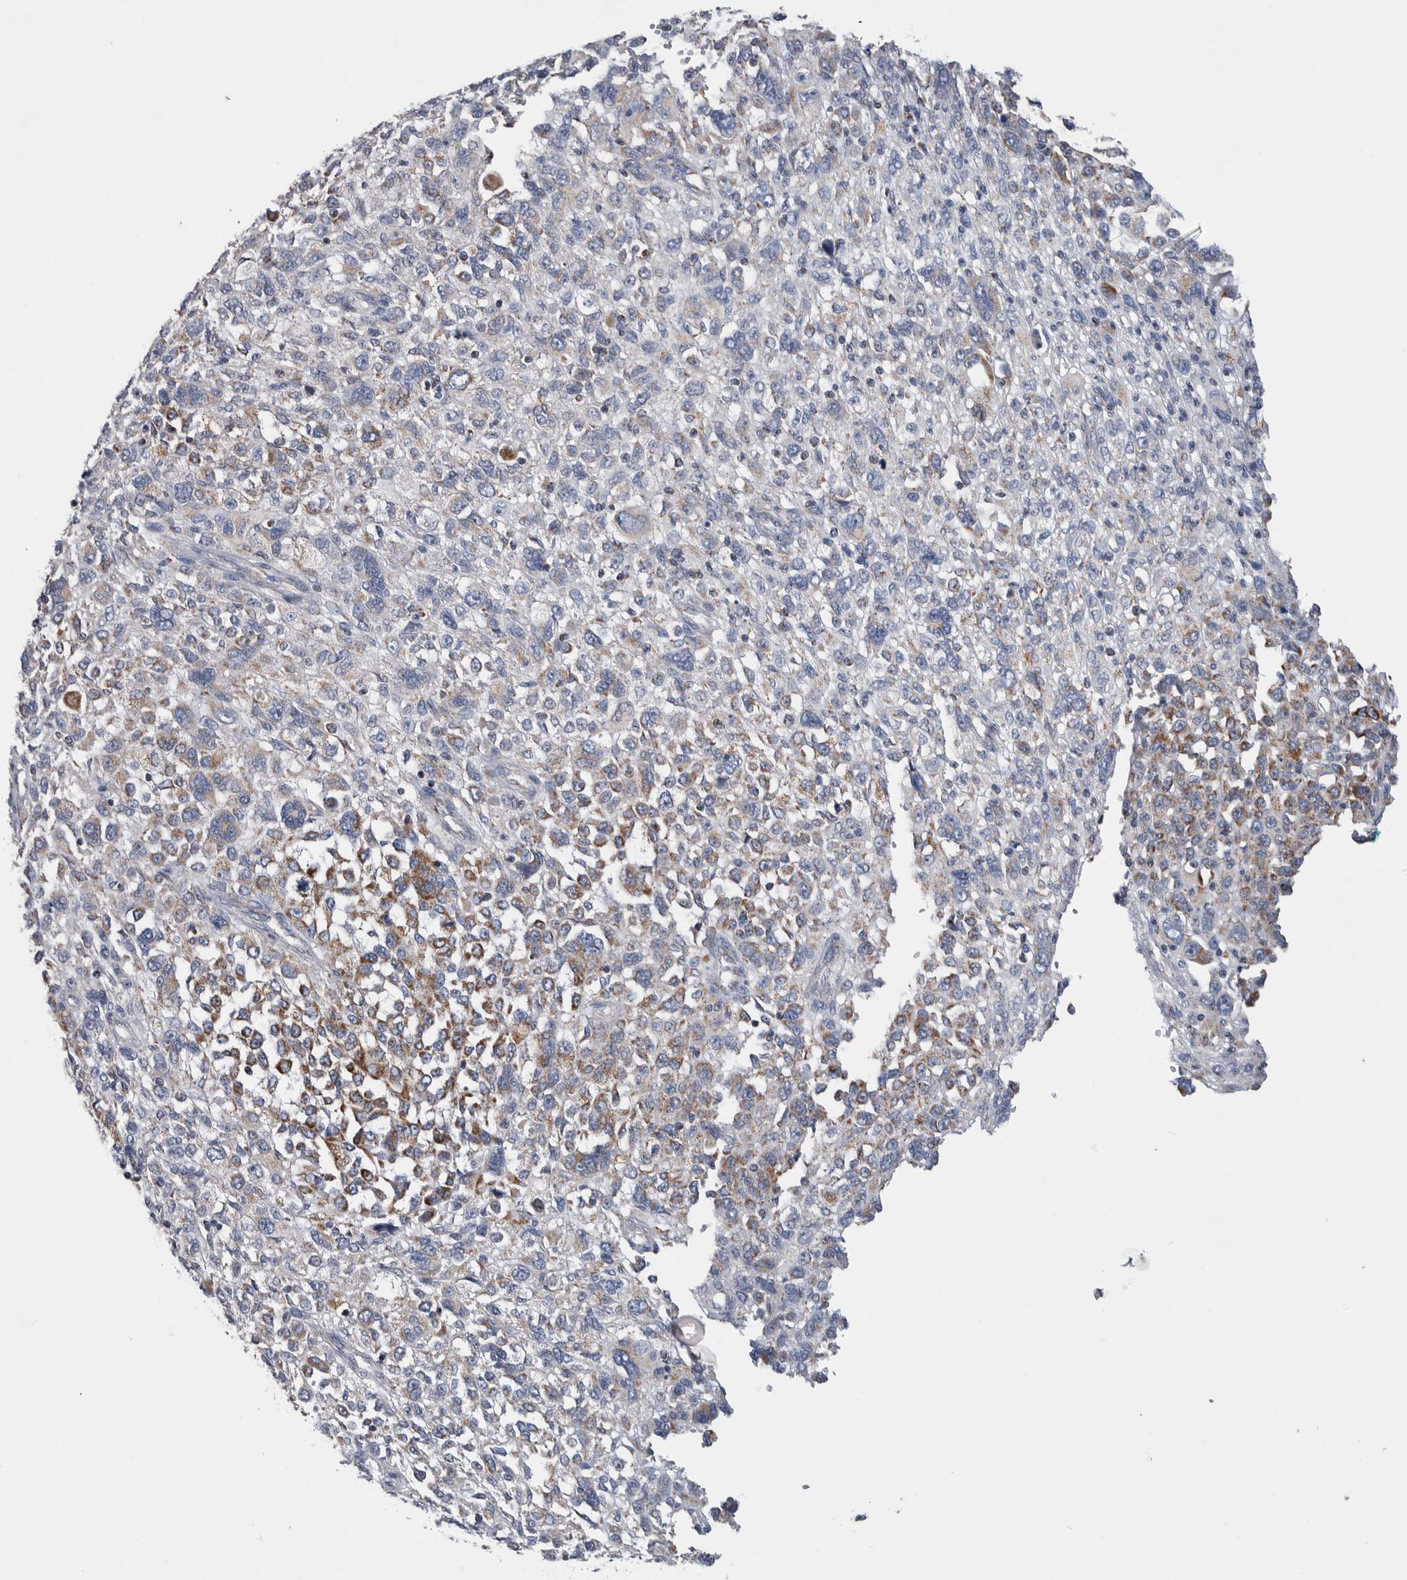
{"staining": {"intensity": "moderate", "quantity": "<25%", "location": "cytoplasmic/membranous"}, "tissue": "melanoma", "cell_type": "Tumor cells", "image_type": "cancer", "snomed": [{"axis": "morphology", "description": "Malignant melanoma, NOS"}, {"axis": "topography", "description": "Skin"}], "caption": "The image shows a brown stain indicating the presence of a protein in the cytoplasmic/membranous of tumor cells in malignant melanoma. Immunohistochemistry (ihc) stains the protein in brown and the nuclei are stained blue.", "gene": "ETFA", "patient": {"sex": "female", "age": 55}}